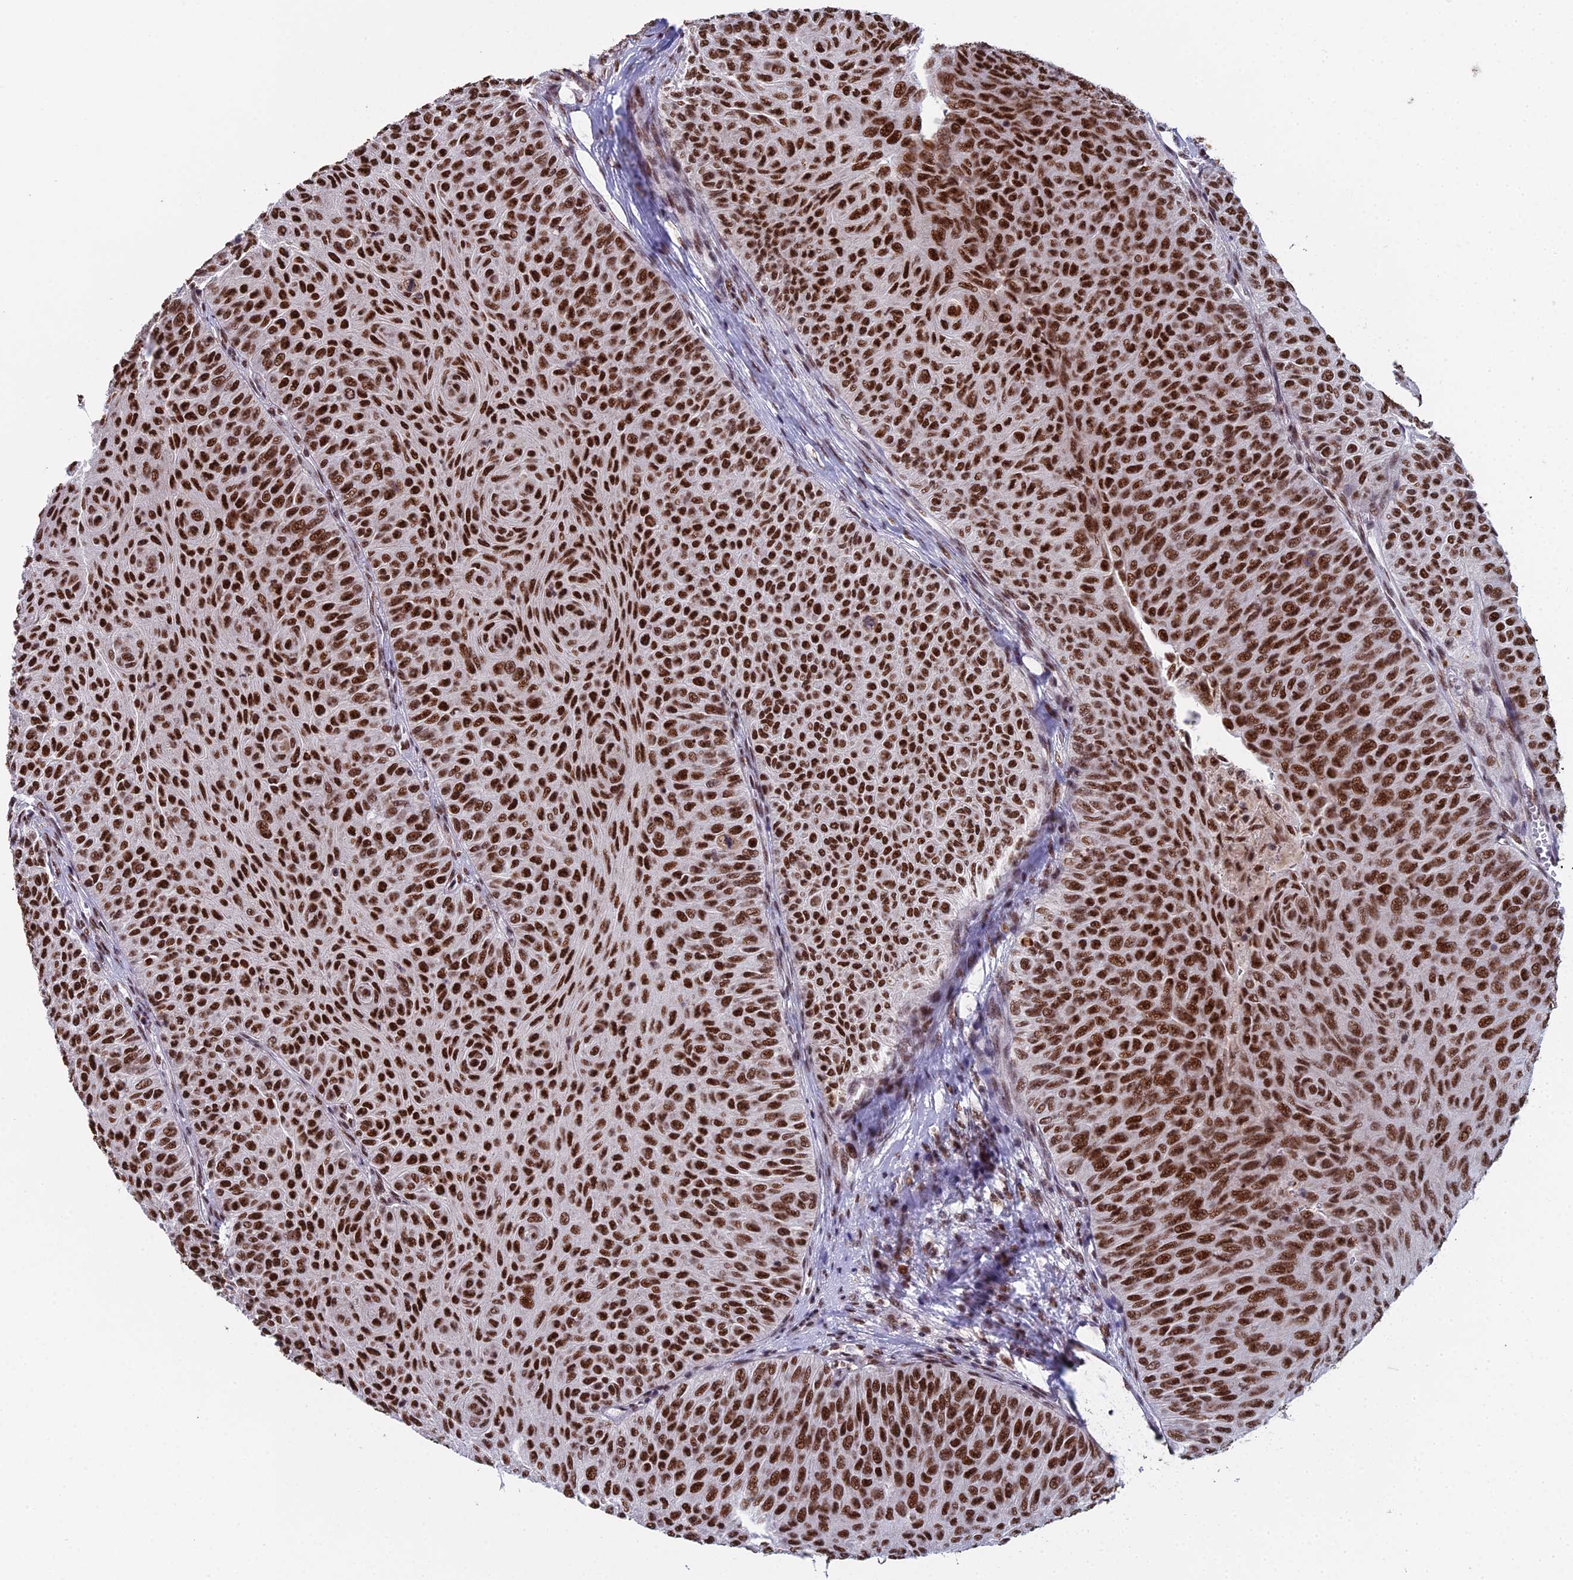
{"staining": {"intensity": "strong", "quantity": ">75%", "location": "nuclear"}, "tissue": "urothelial cancer", "cell_type": "Tumor cells", "image_type": "cancer", "snomed": [{"axis": "morphology", "description": "Urothelial carcinoma, Low grade"}, {"axis": "topography", "description": "Urinary bladder"}], "caption": "Protein expression analysis of urothelial cancer exhibits strong nuclear staining in approximately >75% of tumor cells.", "gene": "SF3B3", "patient": {"sex": "male", "age": 78}}